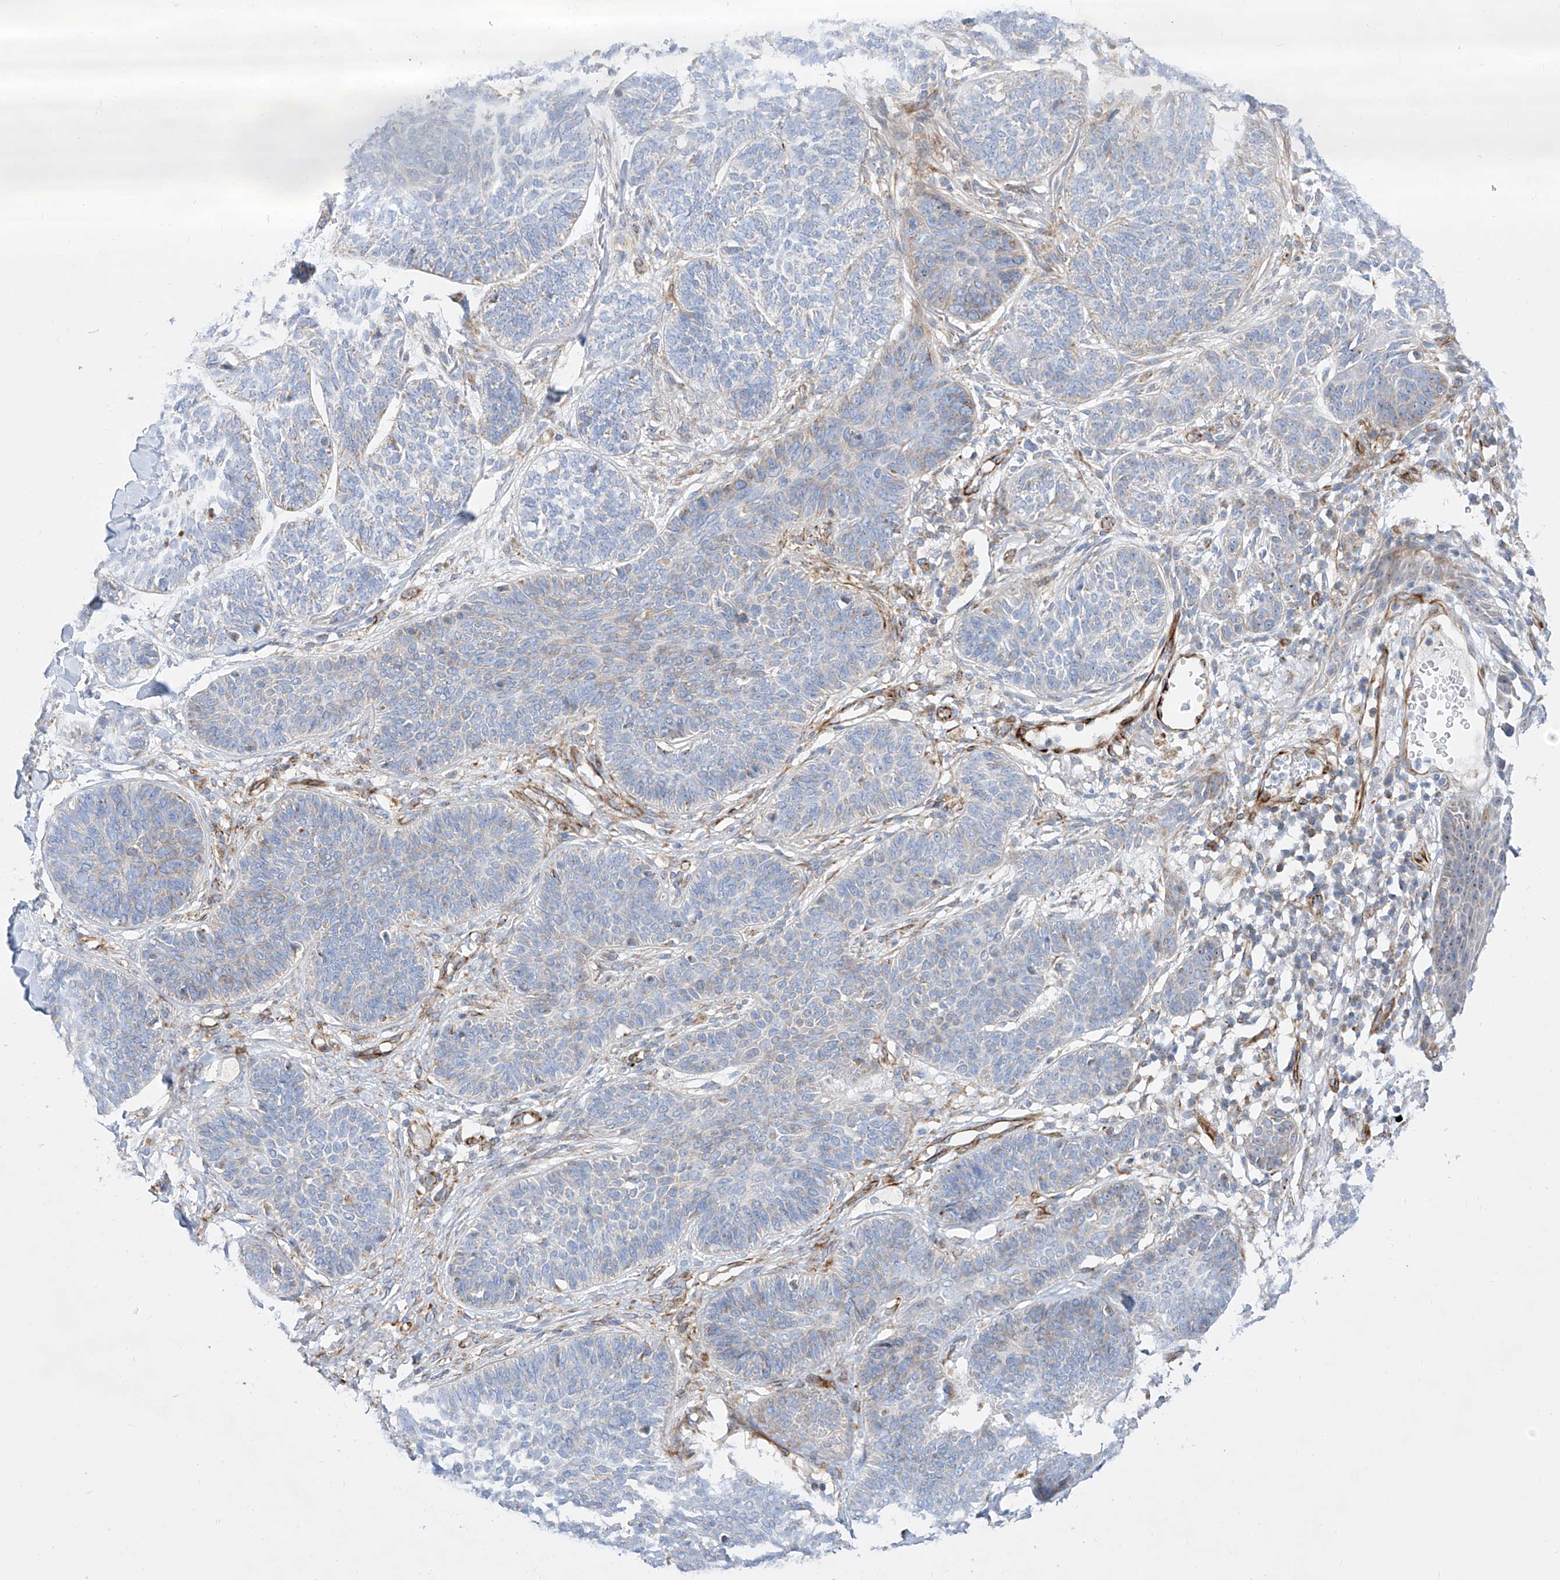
{"staining": {"intensity": "weak", "quantity": "<25%", "location": "cytoplasmic/membranous"}, "tissue": "skin cancer", "cell_type": "Tumor cells", "image_type": "cancer", "snomed": [{"axis": "morphology", "description": "Basal cell carcinoma"}, {"axis": "topography", "description": "Skin"}], "caption": "Photomicrograph shows no protein expression in tumor cells of skin cancer (basal cell carcinoma) tissue. (Immunohistochemistry (ihc), brightfield microscopy, high magnification).", "gene": "CST9", "patient": {"sex": "male", "age": 85}}